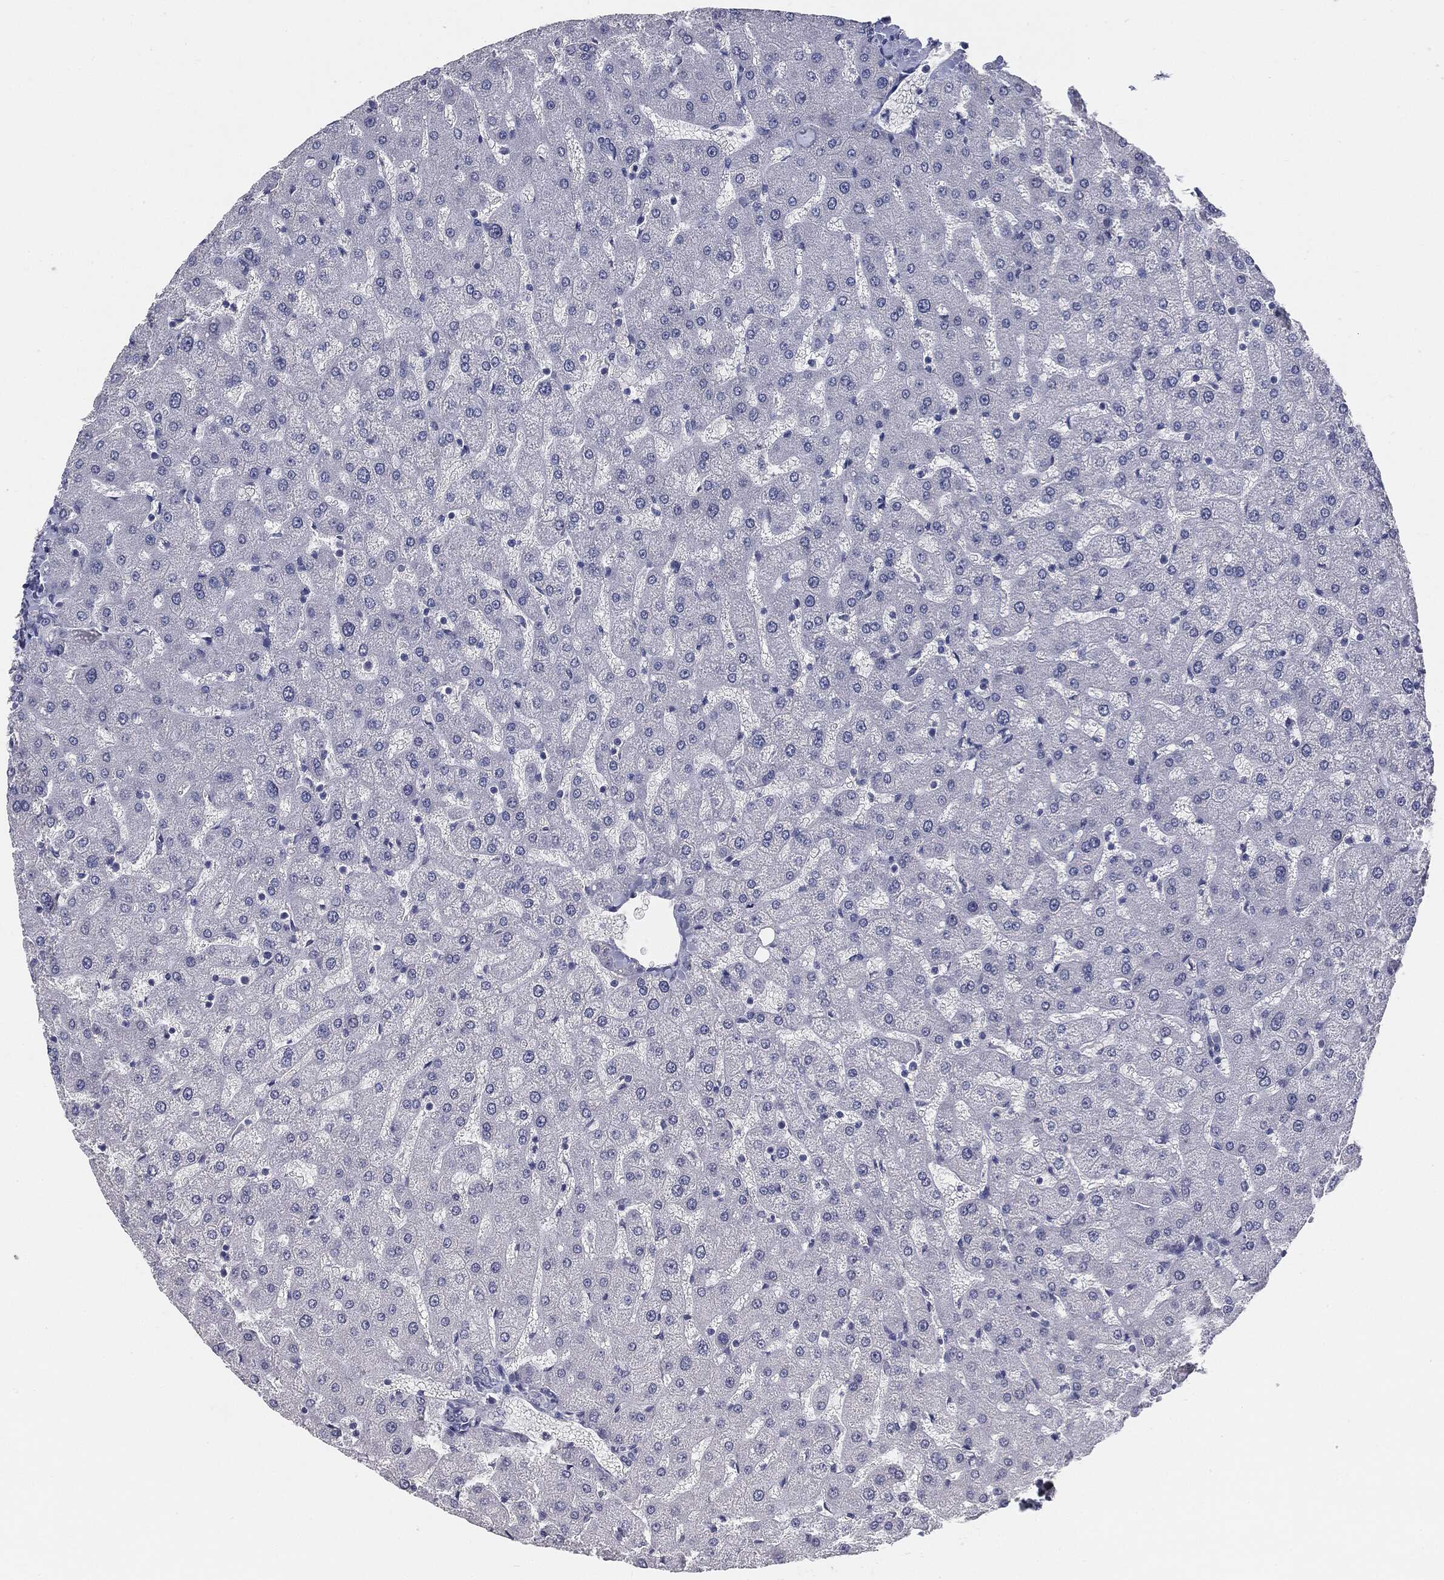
{"staining": {"intensity": "negative", "quantity": "none", "location": "none"}, "tissue": "liver", "cell_type": "Cholangiocytes", "image_type": "normal", "snomed": [{"axis": "morphology", "description": "Normal tissue, NOS"}, {"axis": "topography", "description": "Liver"}], "caption": "IHC of benign human liver exhibits no positivity in cholangiocytes.", "gene": "MUC1", "patient": {"sex": "female", "age": 50}}